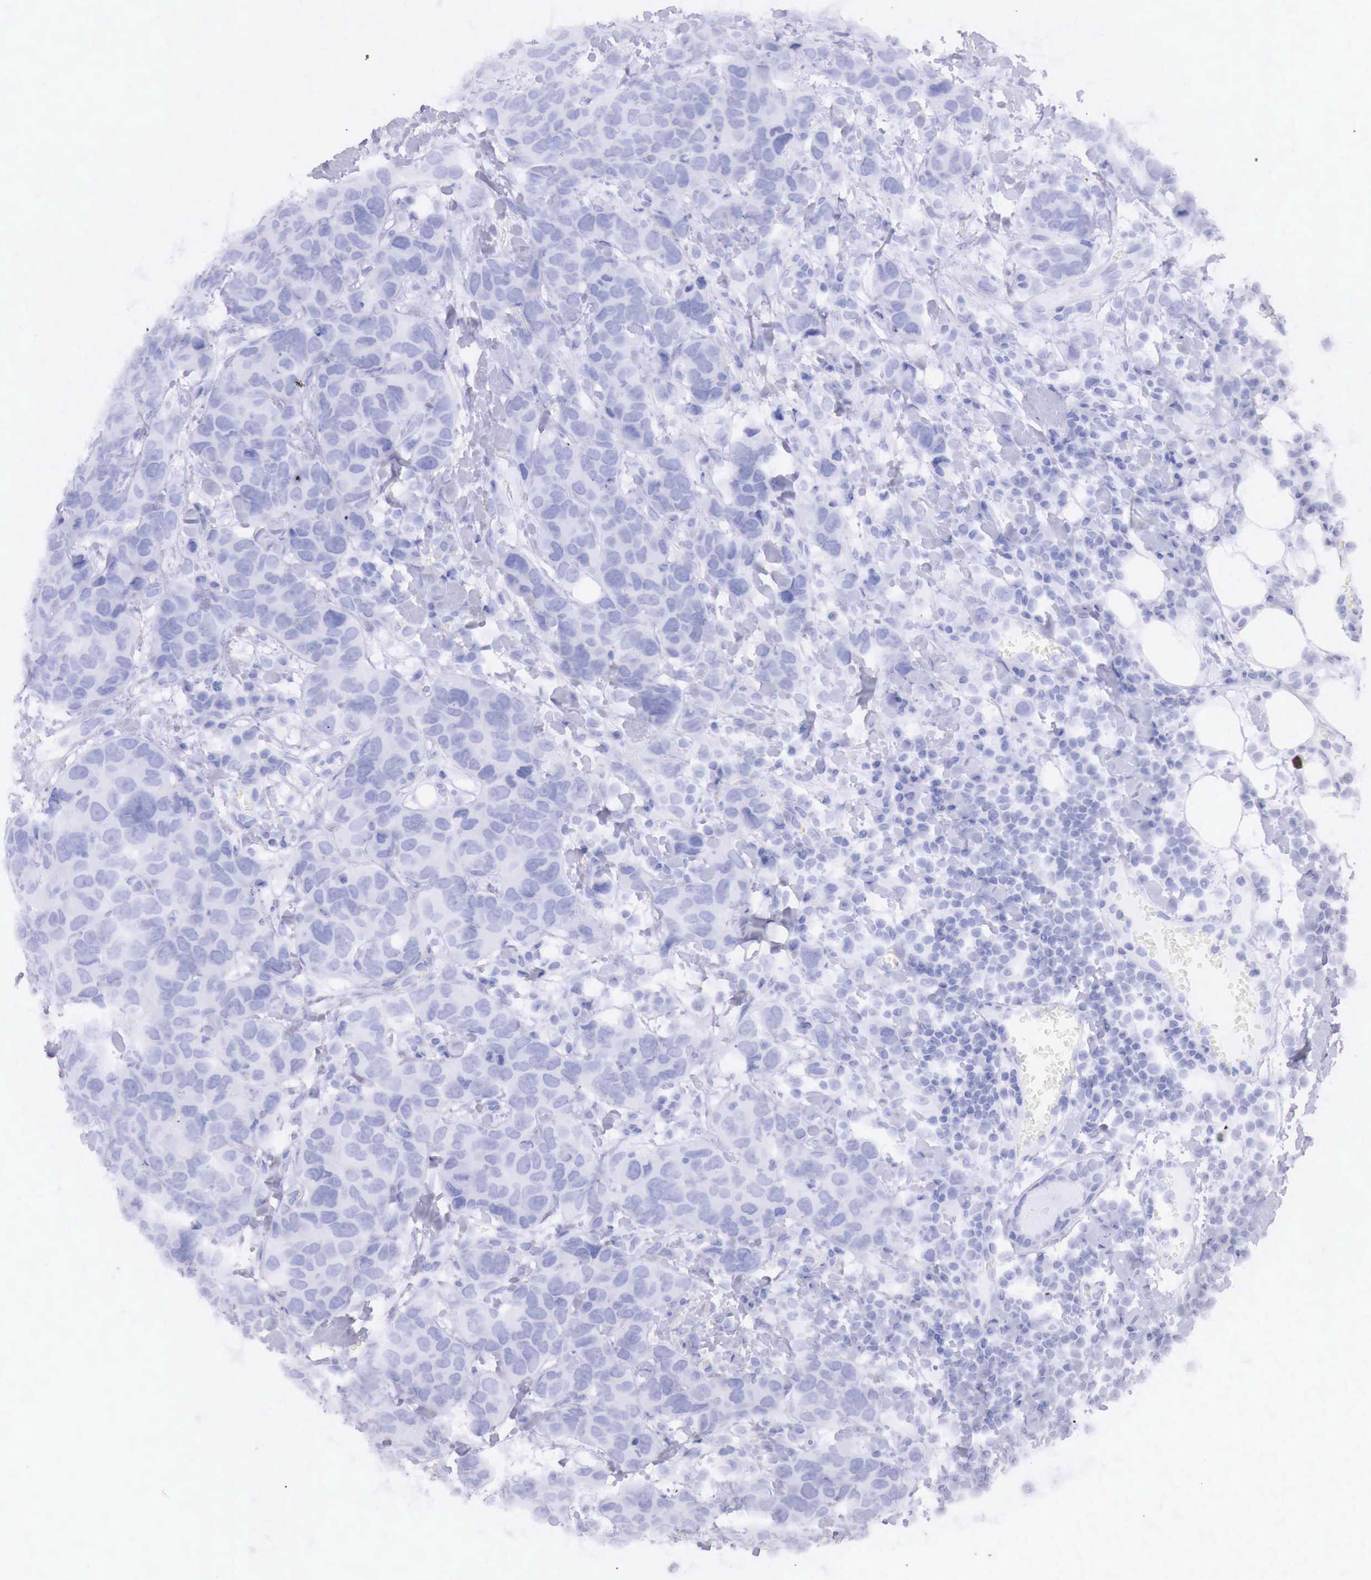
{"staining": {"intensity": "negative", "quantity": "none", "location": "none"}, "tissue": "breast cancer", "cell_type": "Tumor cells", "image_type": "cancer", "snomed": [{"axis": "morphology", "description": "Duct carcinoma"}, {"axis": "topography", "description": "Breast"}], "caption": "Tumor cells are negative for protein expression in human breast cancer.", "gene": "RDX", "patient": {"sex": "female", "age": 91}}